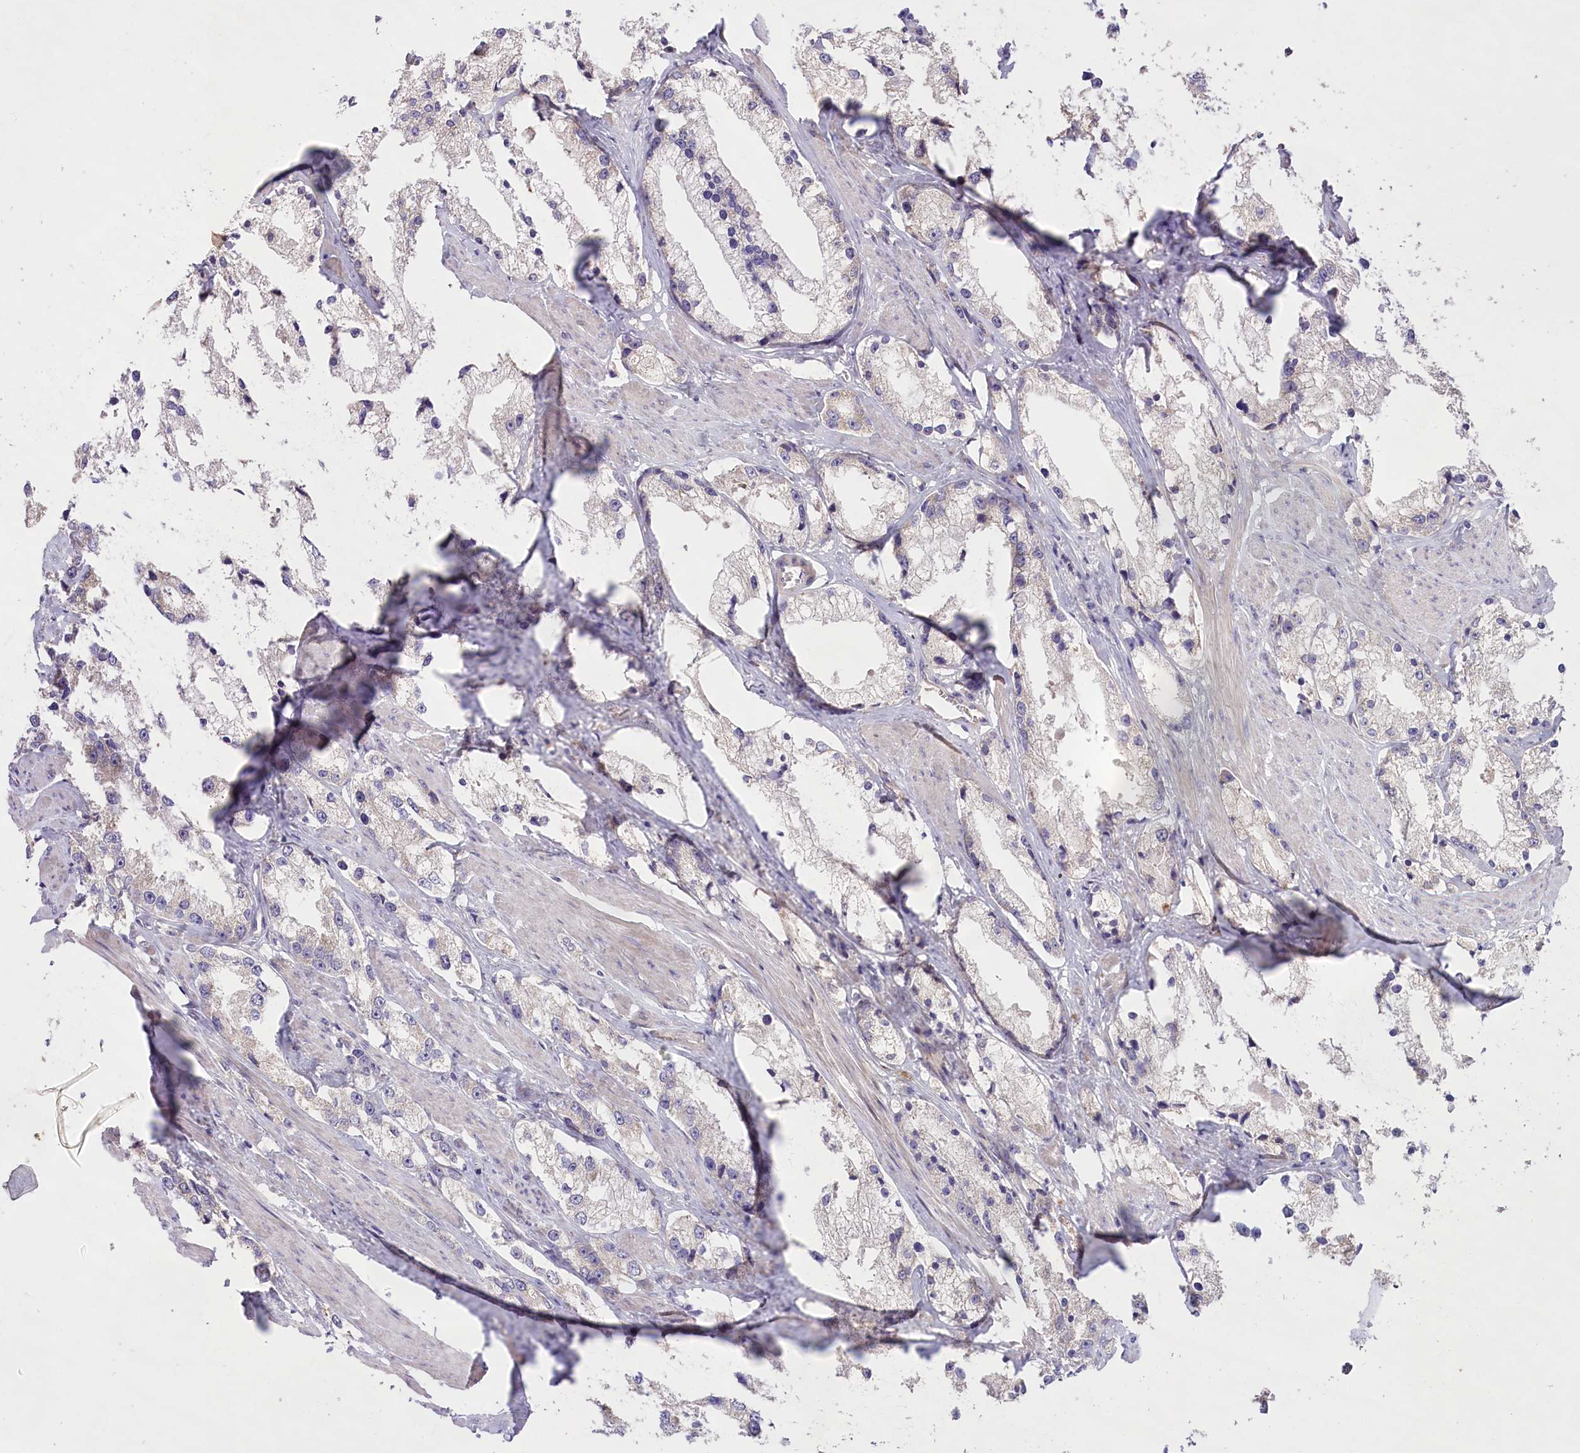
{"staining": {"intensity": "negative", "quantity": "none", "location": "none"}, "tissue": "prostate cancer", "cell_type": "Tumor cells", "image_type": "cancer", "snomed": [{"axis": "morphology", "description": "Adenocarcinoma, High grade"}, {"axis": "topography", "description": "Prostate"}], "caption": "The IHC image has no significant expression in tumor cells of adenocarcinoma (high-grade) (prostate) tissue.", "gene": "PBLD", "patient": {"sex": "male", "age": 66}}